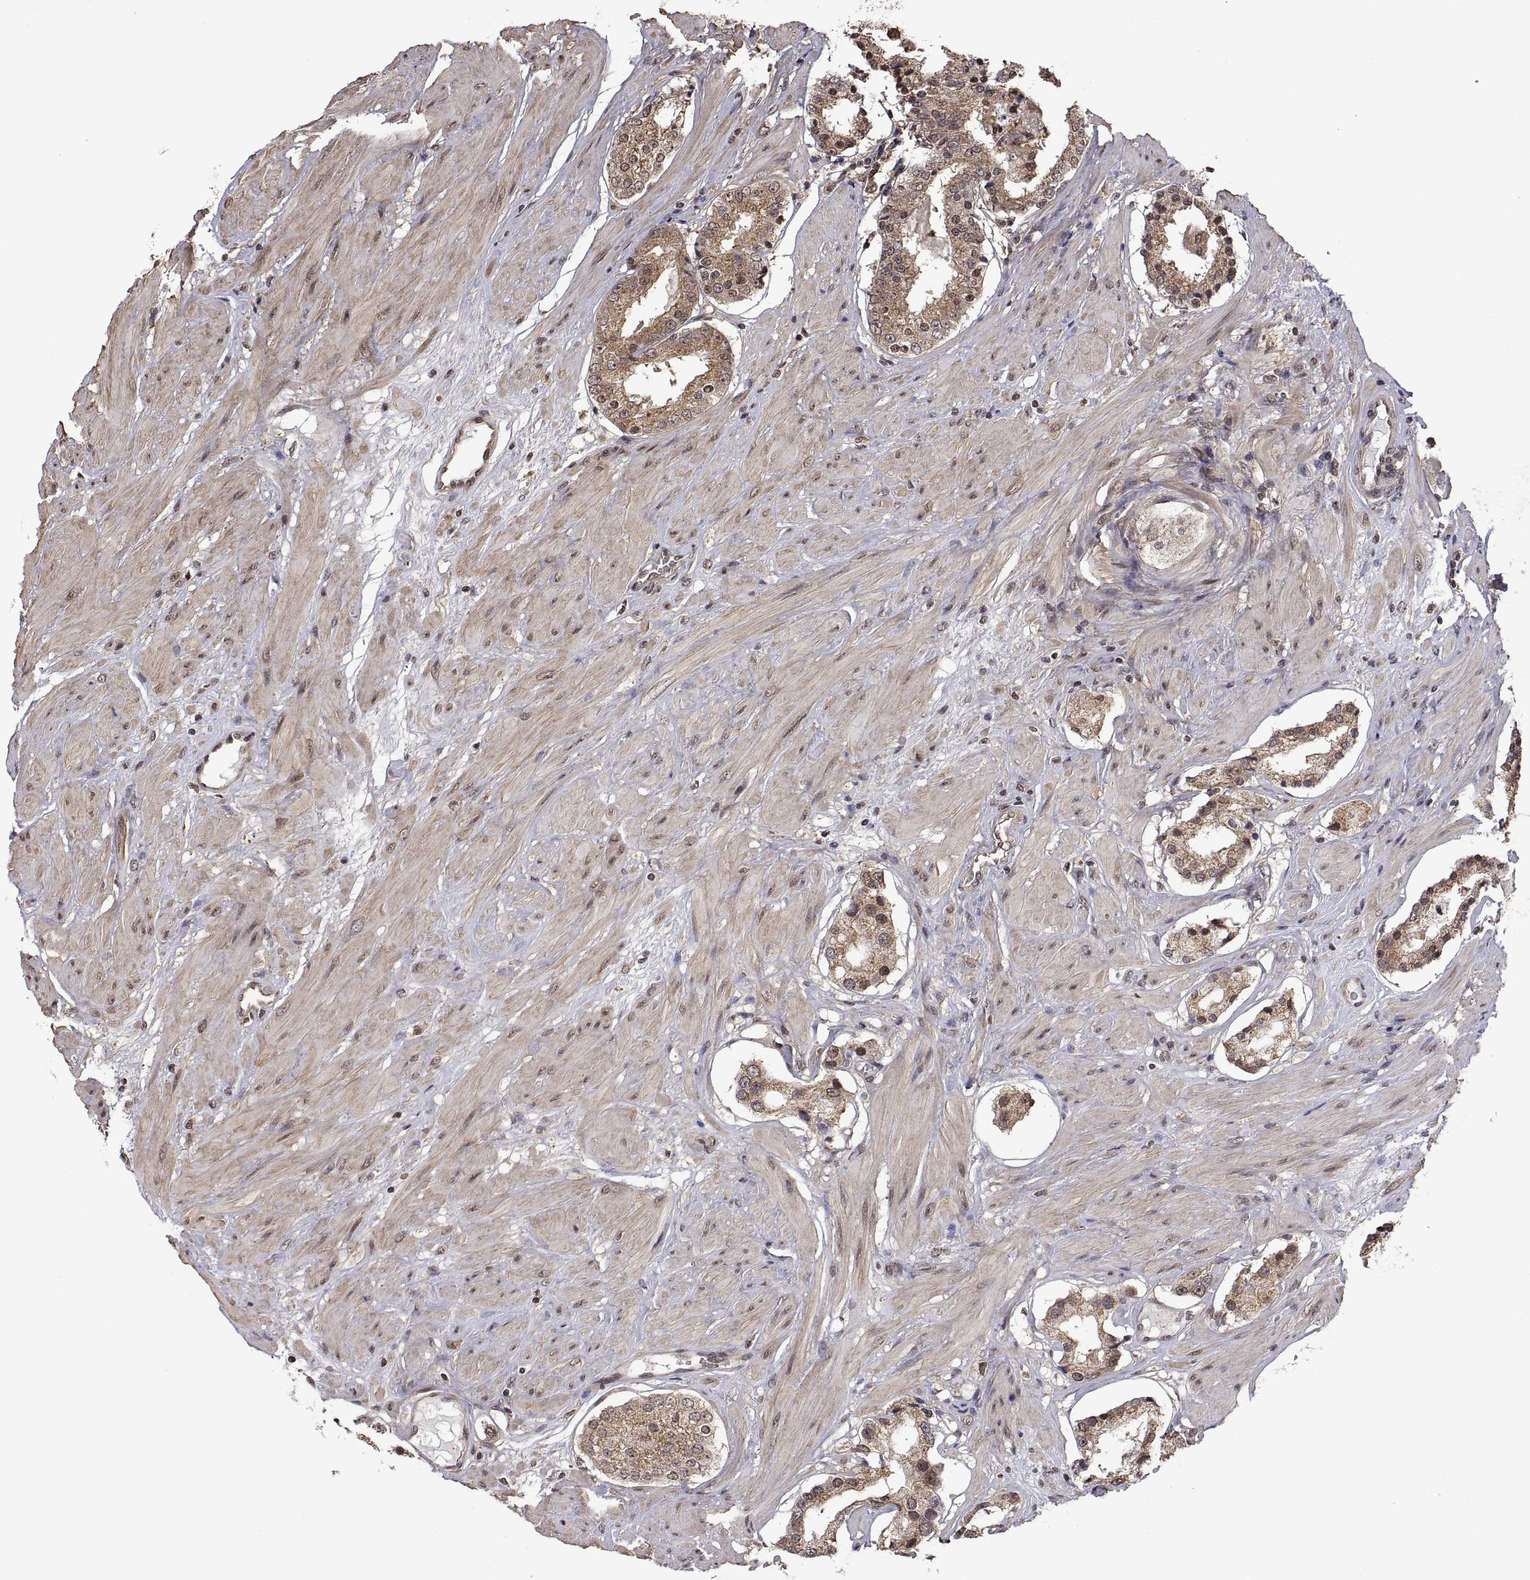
{"staining": {"intensity": "weak", "quantity": "25%-75%", "location": "cytoplasmic/membranous"}, "tissue": "prostate cancer", "cell_type": "Tumor cells", "image_type": "cancer", "snomed": [{"axis": "morphology", "description": "Adenocarcinoma, Low grade"}, {"axis": "topography", "description": "Prostate"}], "caption": "Protein expression analysis of human prostate cancer reveals weak cytoplasmic/membranous expression in about 25%-75% of tumor cells.", "gene": "ZNRF2", "patient": {"sex": "male", "age": 60}}